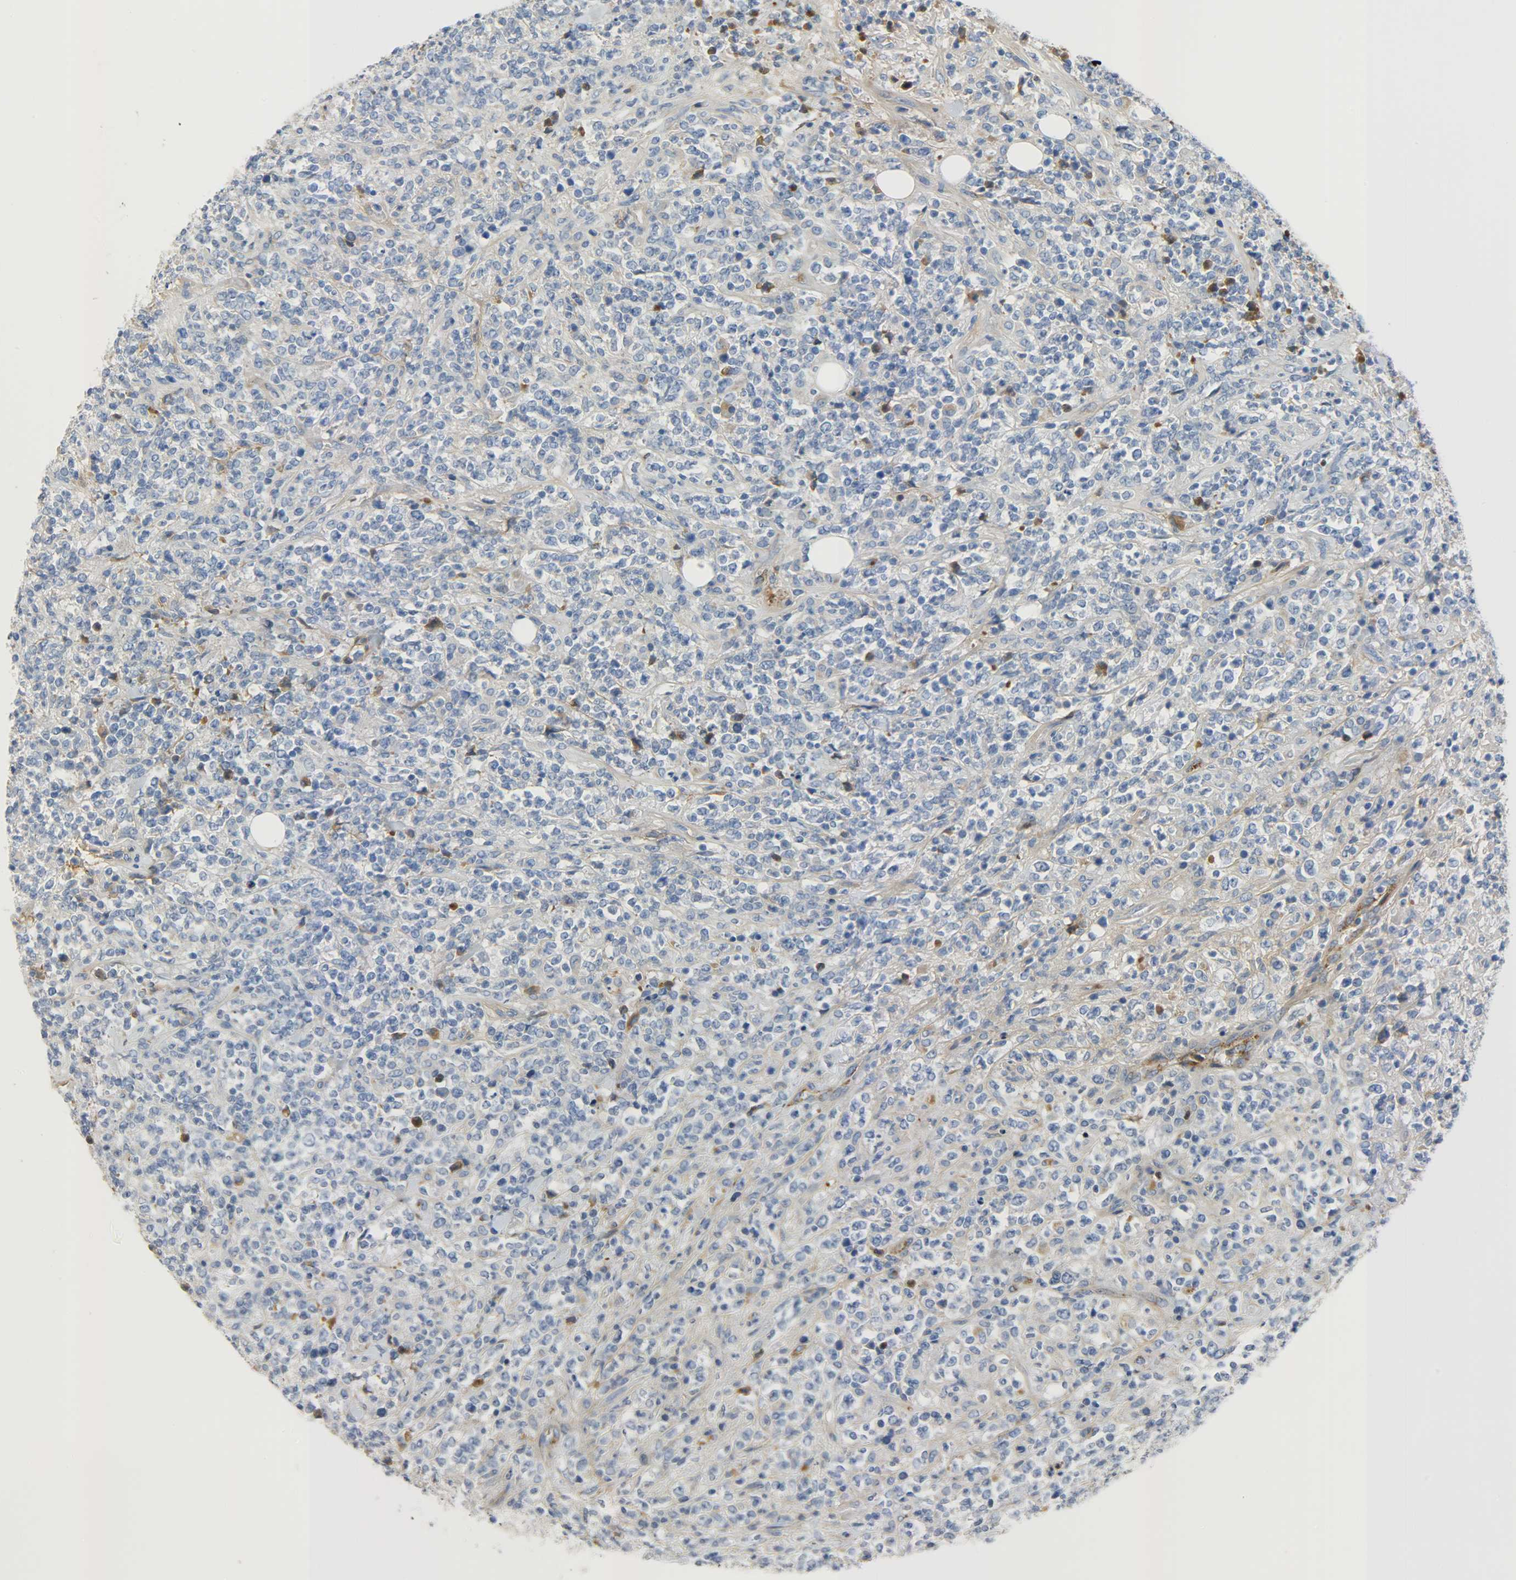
{"staining": {"intensity": "weak", "quantity": "25%-75%", "location": "cytoplasmic/membranous"}, "tissue": "lymphoma", "cell_type": "Tumor cells", "image_type": "cancer", "snomed": [{"axis": "morphology", "description": "Malignant lymphoma, non-Hodgkin's type, High grade"}, {"axis": "topography", "description": "Soft tissue"}], "caption": "Lymphoma stained with a protein marker shows weak staining in tumor cells.", "gene": "CRP", "patient": {"sex": "male", "age": 18}}